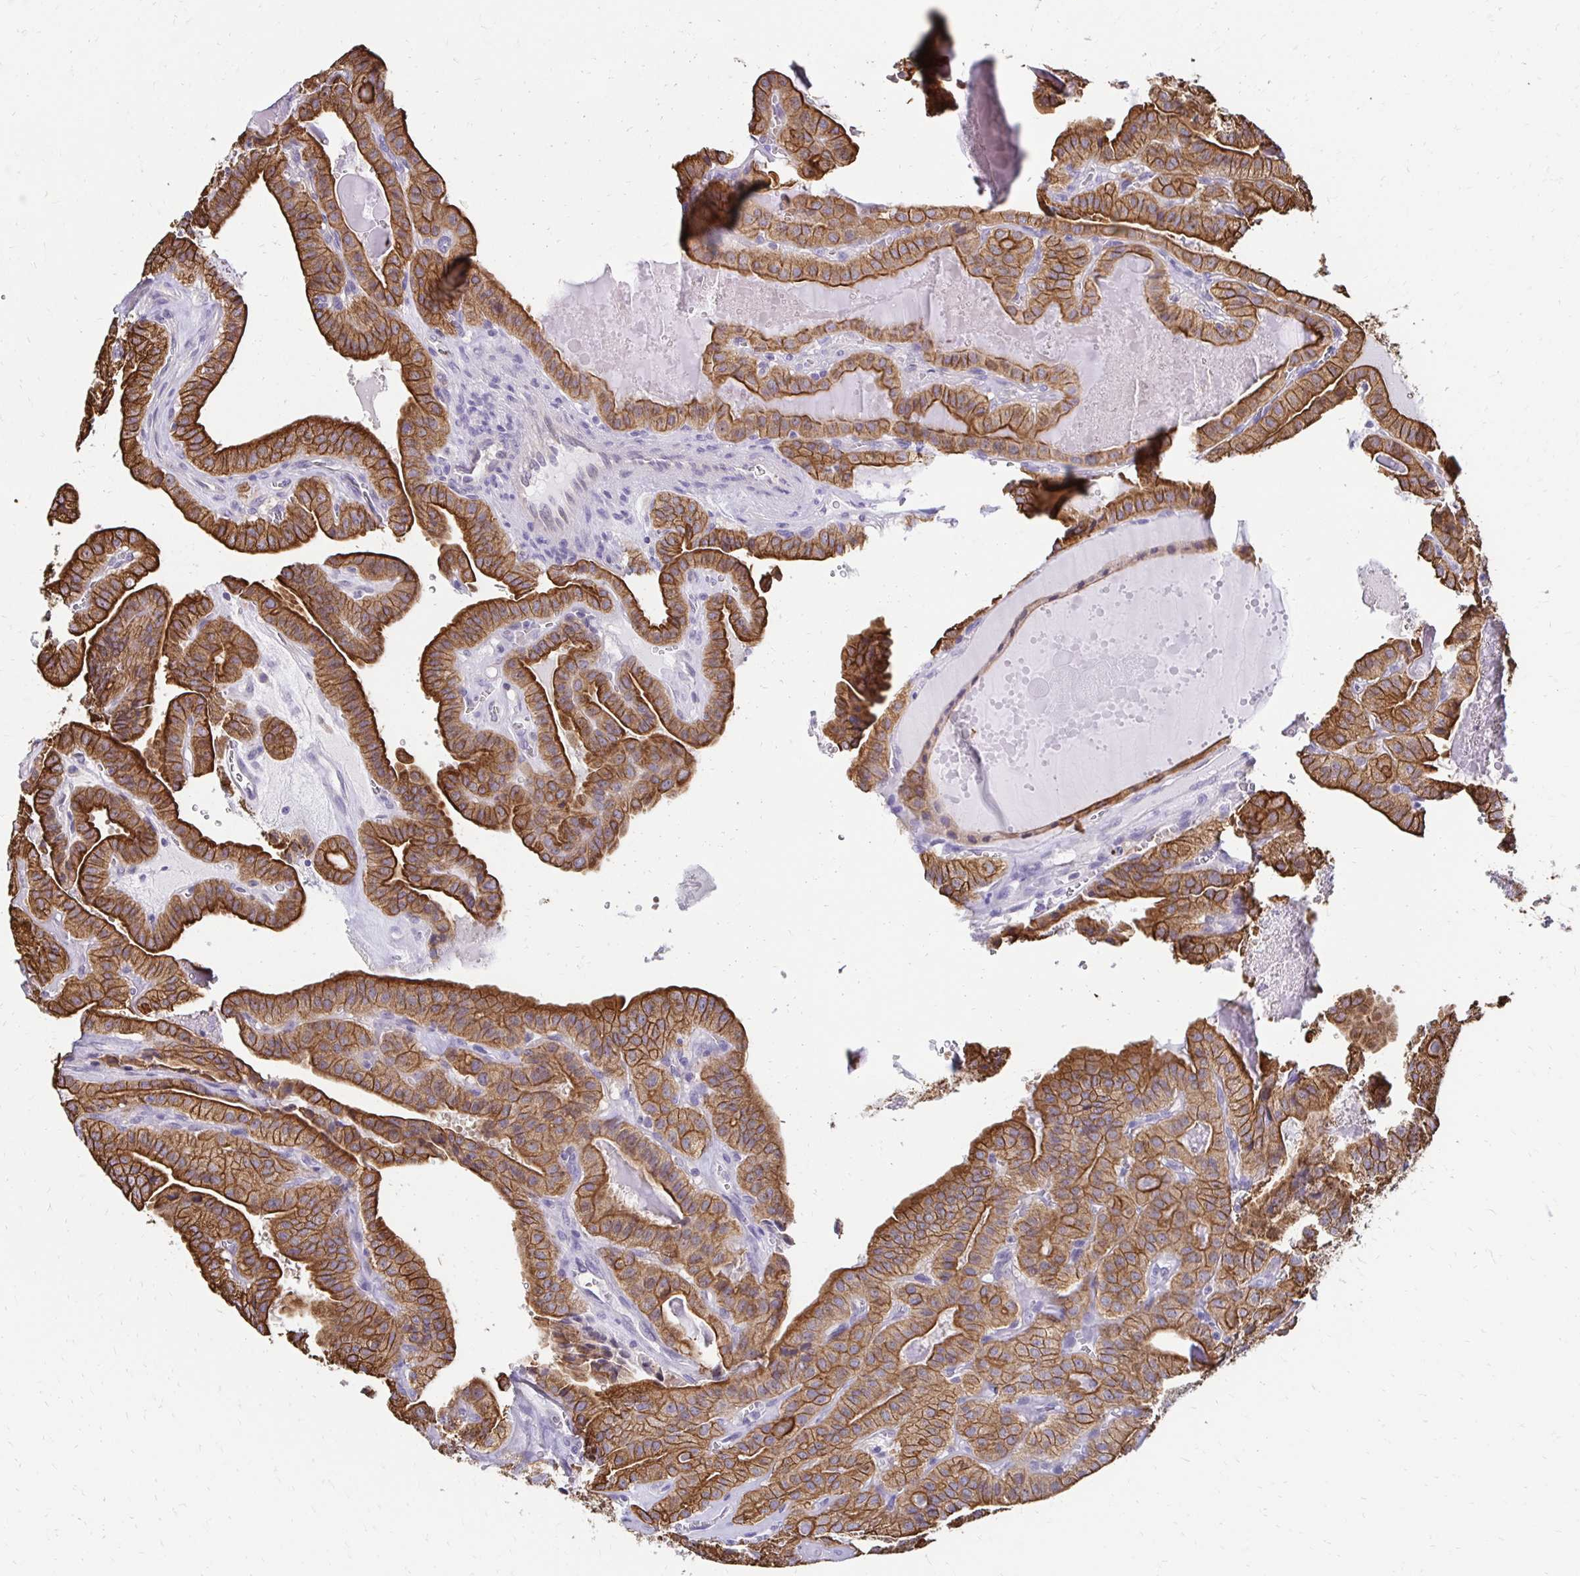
{"staining": {"intensity": "strong", "quantity": ">75%", "location": "cytoplasmic/membranous"}, "tissue": "thyroid cancer", "cell_type": "Tumor cells", "image_type": "cancer", "snomed": [{"axis": "morphology", "description": "Papillary adenocarcinoma, NOS"}, {"axis": "topography", "description": "Thyroid gland"}], "caption": "Immunohistochemistry staining of thyroid papillary adenocarcinoma, which demonstrates high levels of strong cytoplasmic/membranous expression in about >75% of tumor cells indicating strong cytoplasmic/membranous protein staining. The staining was performed using DAB (3,3'-diaminobenzidine) (brown) for protein detection and nuclei were counterstained in hematoxylin (blue).", "gene": "C1QTNF2", "patient": {"sex": "male", "age": 52}}